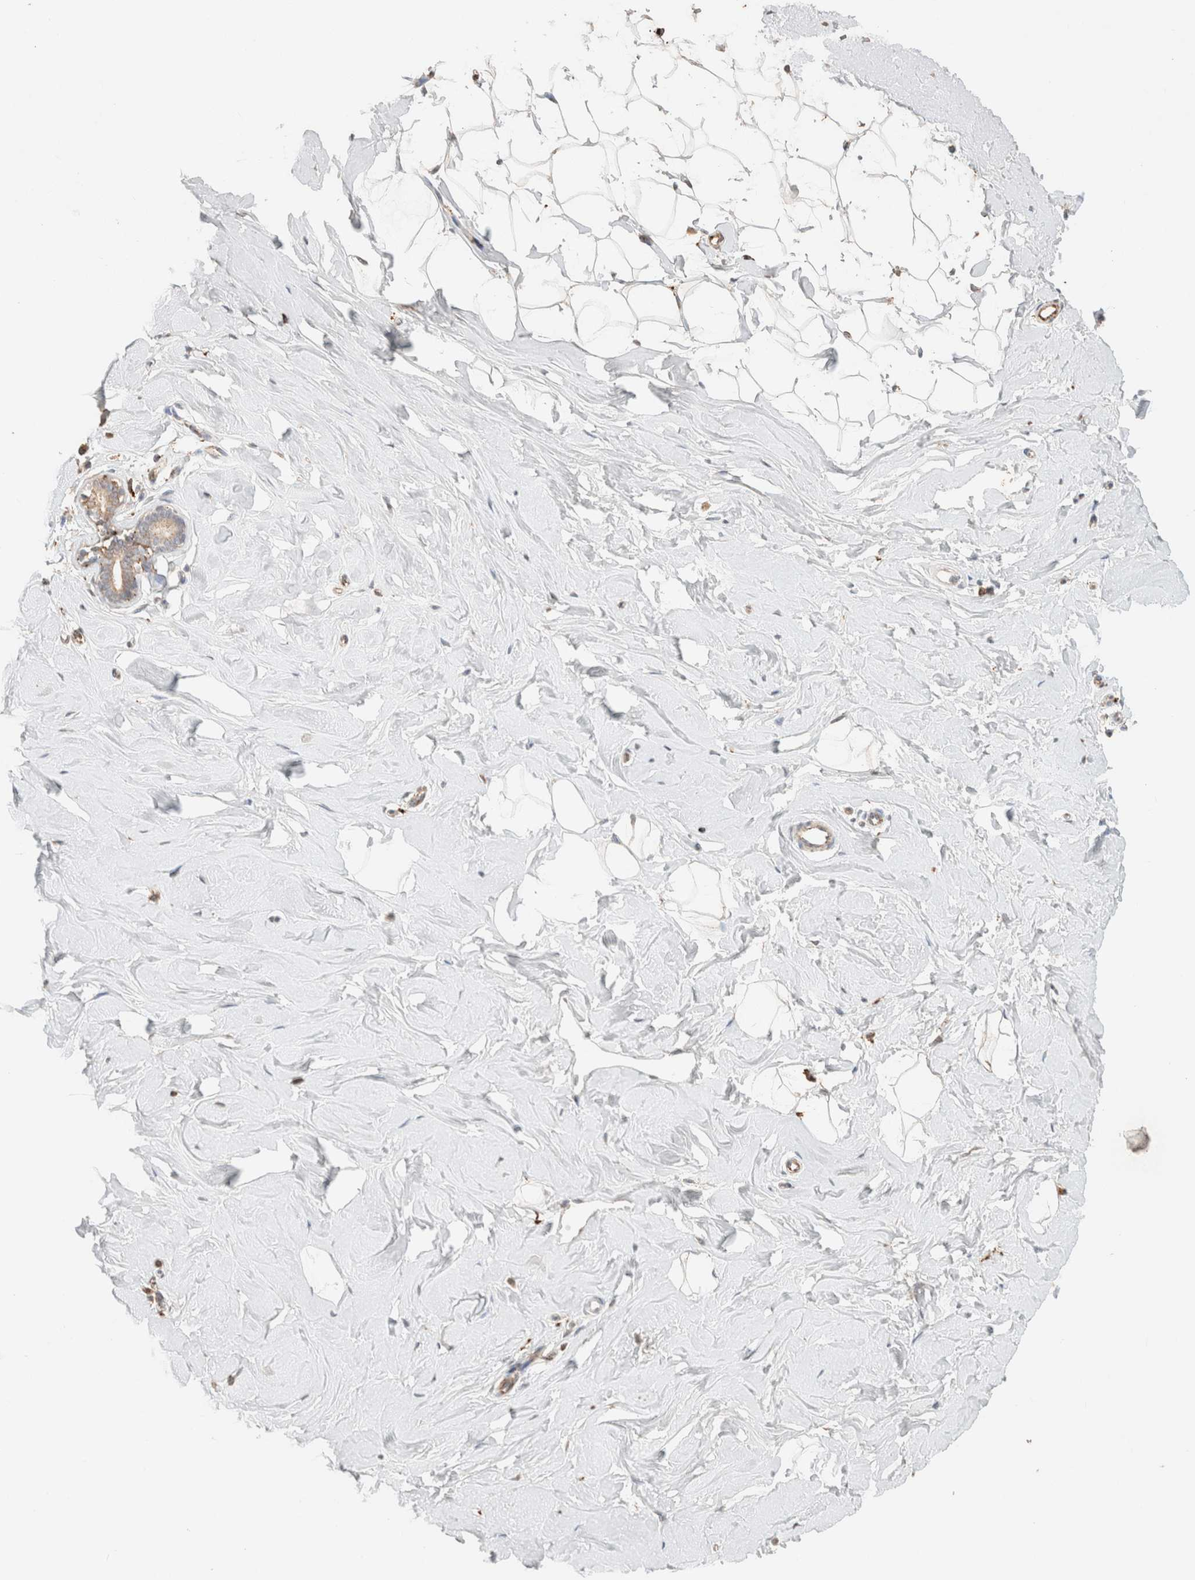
{"staining": {"intensity": "negative", "quantity": "none", "location": "none"}, "tissue": "breast", "cell_type": "Adipocytes", "image_type": "normal", "snomed": [{"axis": "morphology", "description": "Normal tissue, NOS"}, {"axis": "topography", "description": "Breast"}], "caption": "This is a histopathology image of immunohistochemistry (IHC) staining of benign breast, which shows no staining in adipocytes.", "gene": "CTSC", "patient": {"sex": "female", "age": 23}}